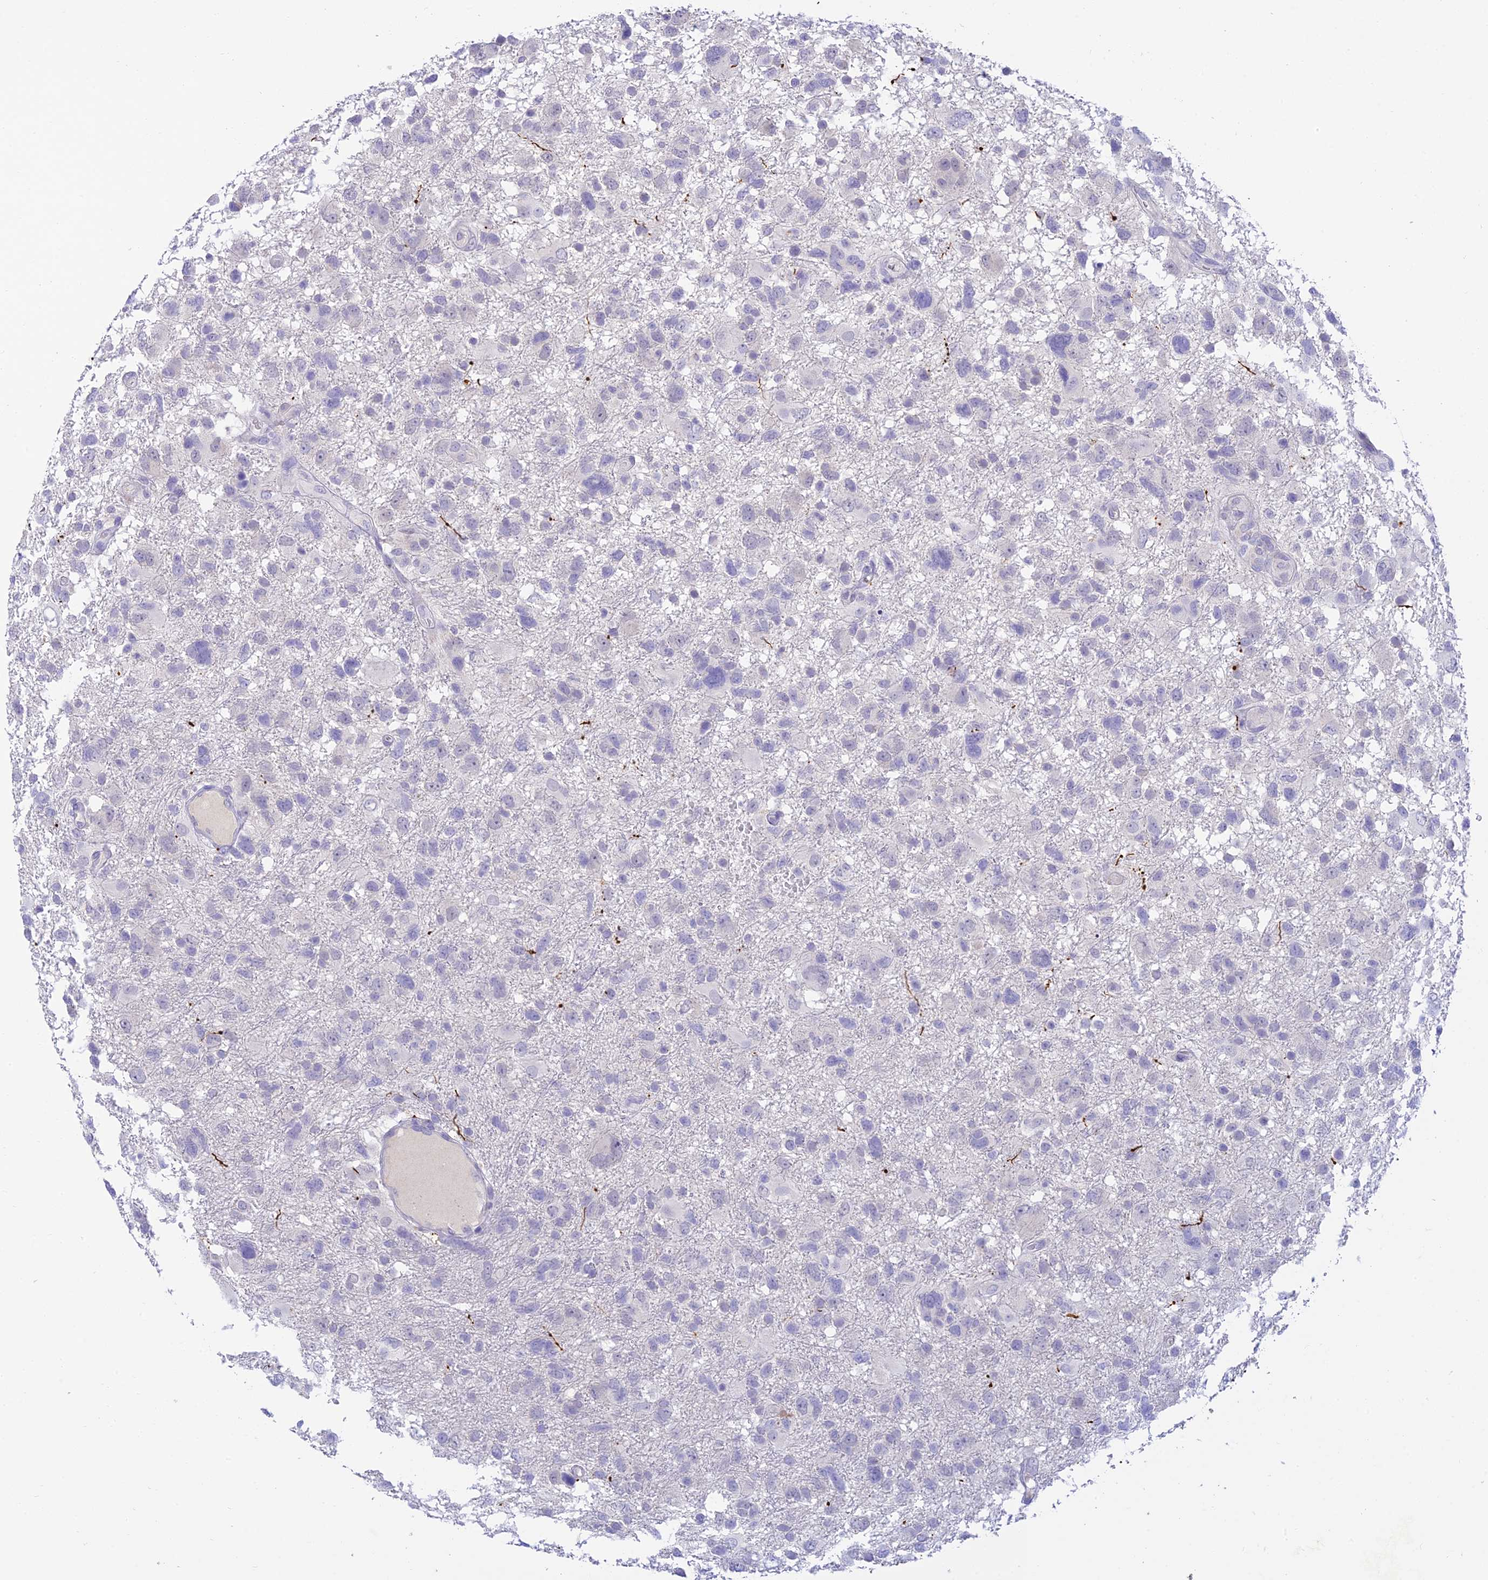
{"staining": {"intensity": "negative", "quantity": "none", "location": "none"}, "tissue": "glioma", "cell_type": "Tumor cells", "image_type": "cancer", "snomed": [{"axis": "morphology", "description": "Glioma, malignant, High grade"}, {"axis": "topography", "description": "Brain"}], "caption": "An immunohistochemistry image of malignant high-grade glioma is shown. There is no staining in tumor cells of malignant high-grade glioma.", "gene": "INTS13", "patient": {"sex": "male", "age": 61}}